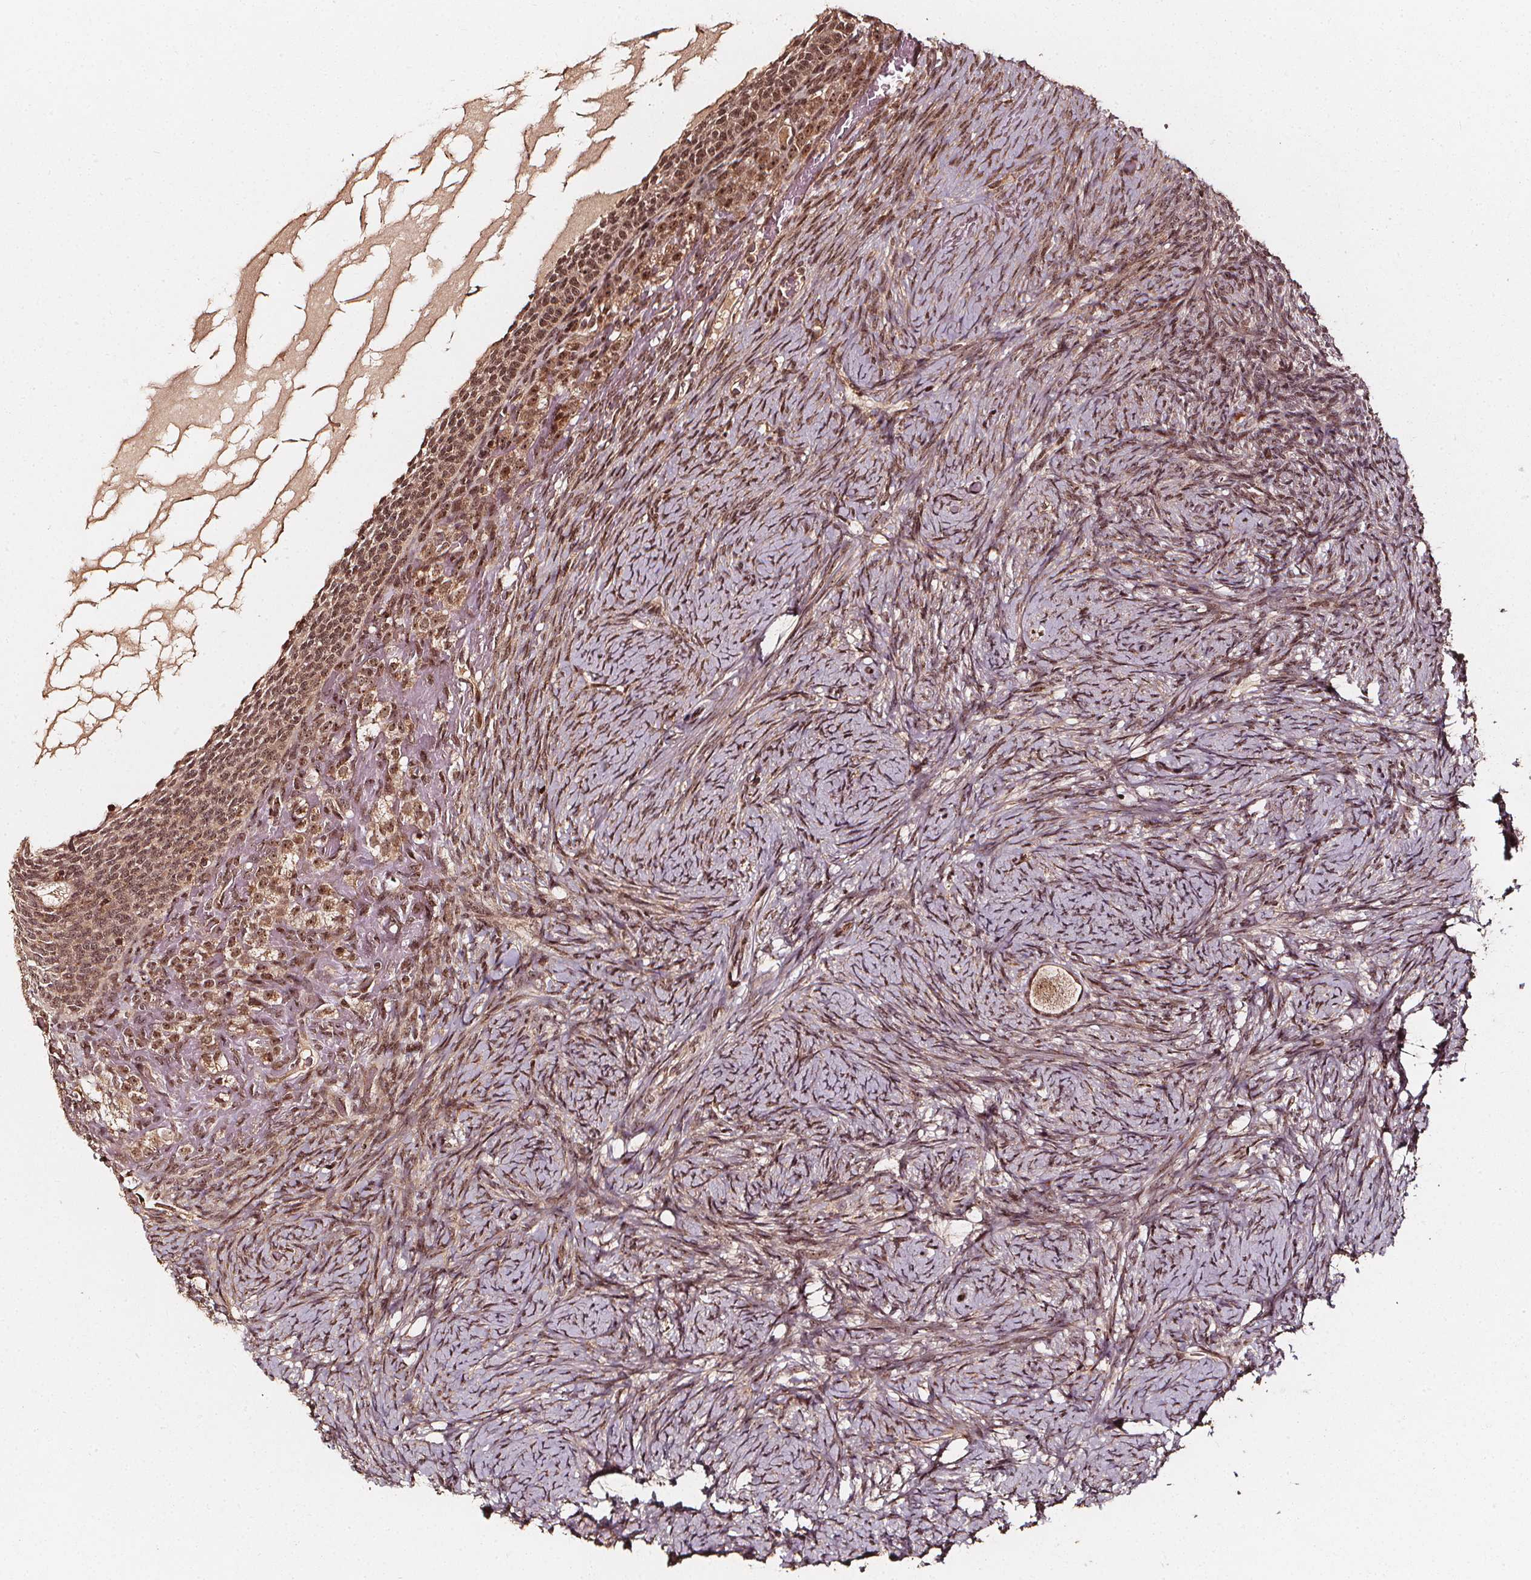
{"staining": {"intensity": "moderate", "quantity": ">75%", "location": "cytoplasmic/membranous,nuclear"}, "tissue": "ovary", "cell_type": "Follicle cells", "image_type": "normal", "snomed": [{"axis": "morphology", "description": "Normal tissue, NOS"}, {"axis": "topography", "description": "Ovary"}], "caption": "Moderate cytoplasmic/membranous,nuclear positivity for a protein is seen in approximately >75% of follicle cells of benign ovary using IHC.", "gene": "EXOSC9", "patient": {"sex": "female", "age": 34}}